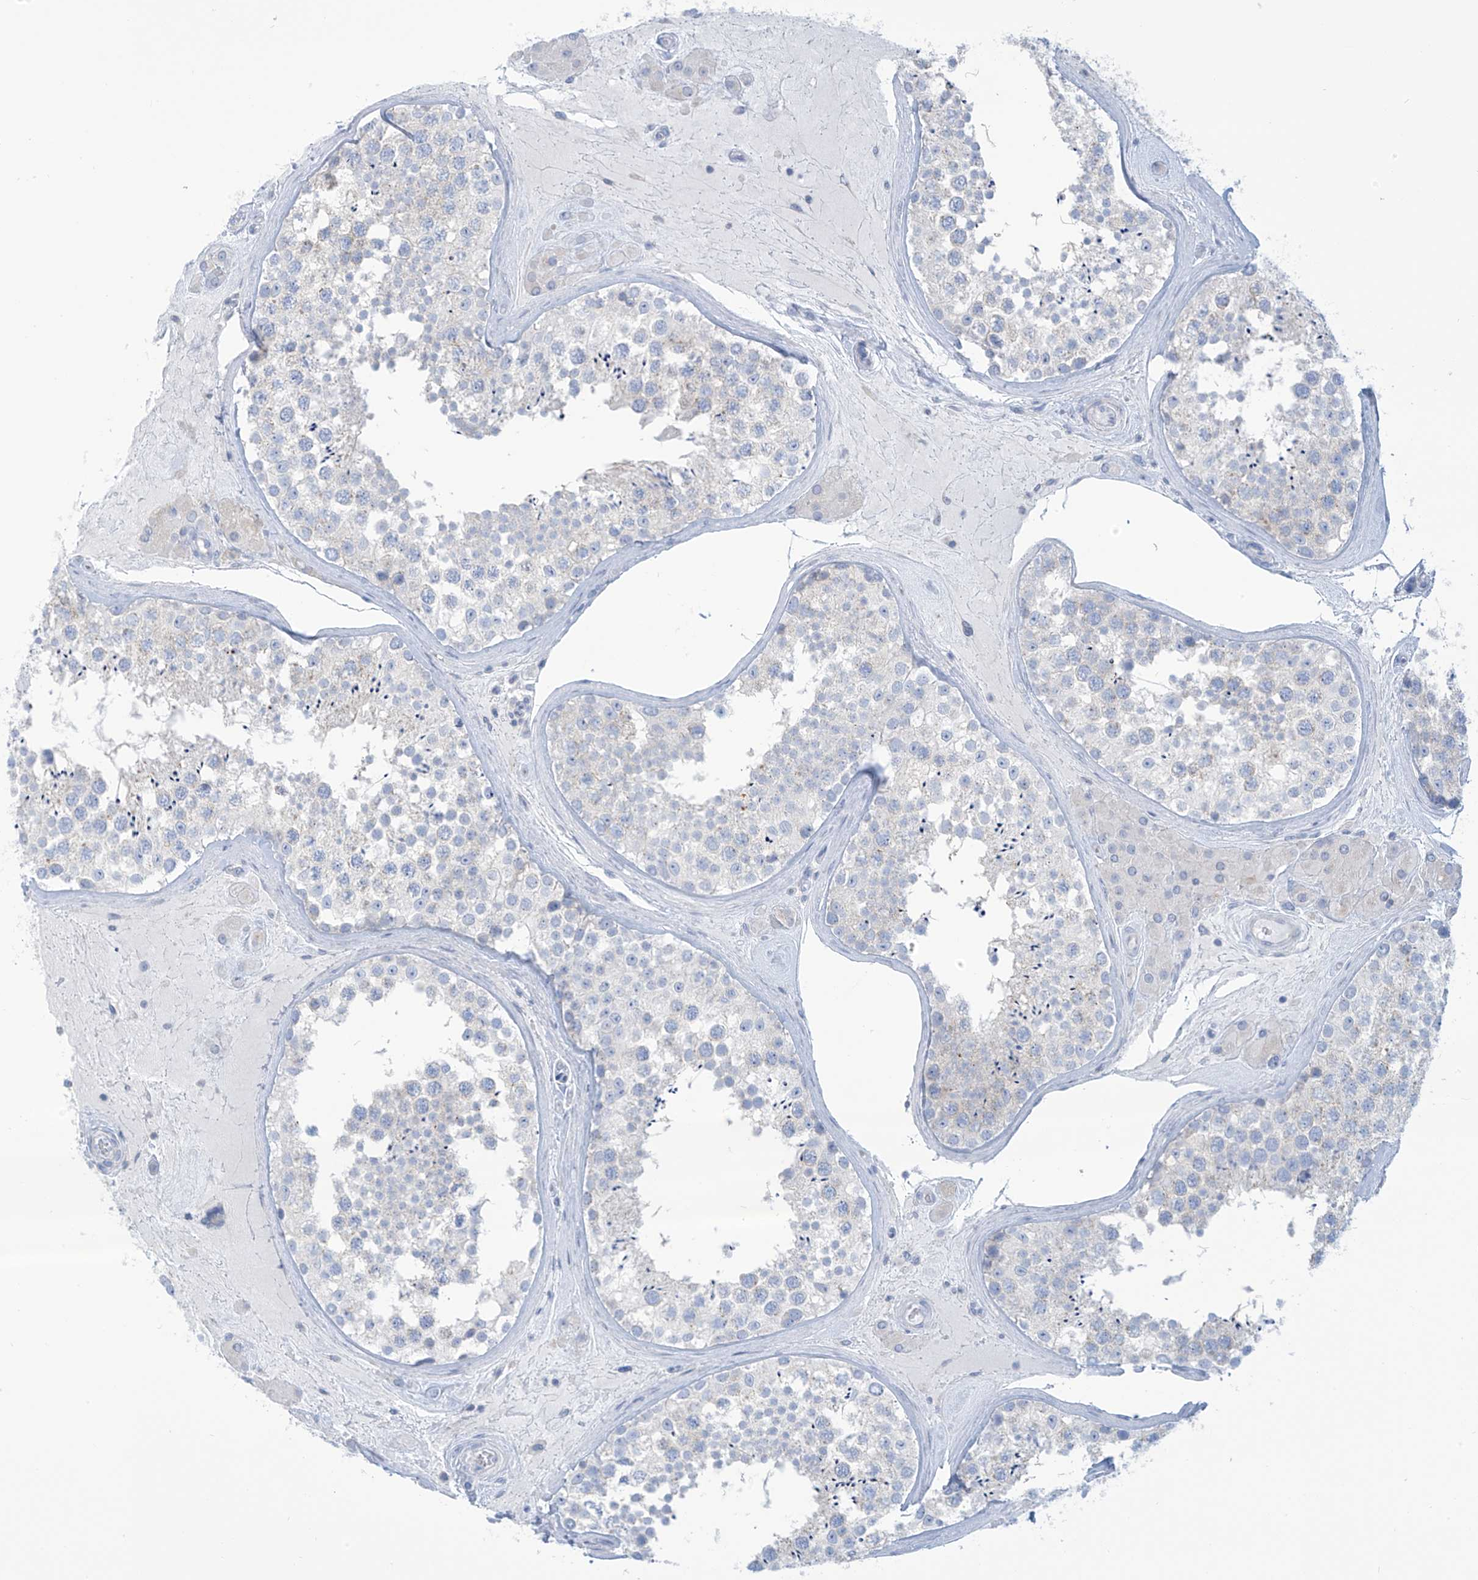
{"staining": {"intensity": "negative", "quantity": "none", "location": "none"}, "tissue": "testis", "cell_type": "Cells in seminiferous ducts", "image_type": "normal", "snomed": [{"axis": "morphology", "description": "Normal tissue, NOS"}, {"axis": "topography", "description": "Testis"}], "caption": "A high-resolution photomicrograph shows immunohistochemistry staining of unremarkable testis, which demonstrates no significant staining in cells in seminiferous ducts.", "gene": "FABP2", "patient": {"sex": "male", "age": 46}}